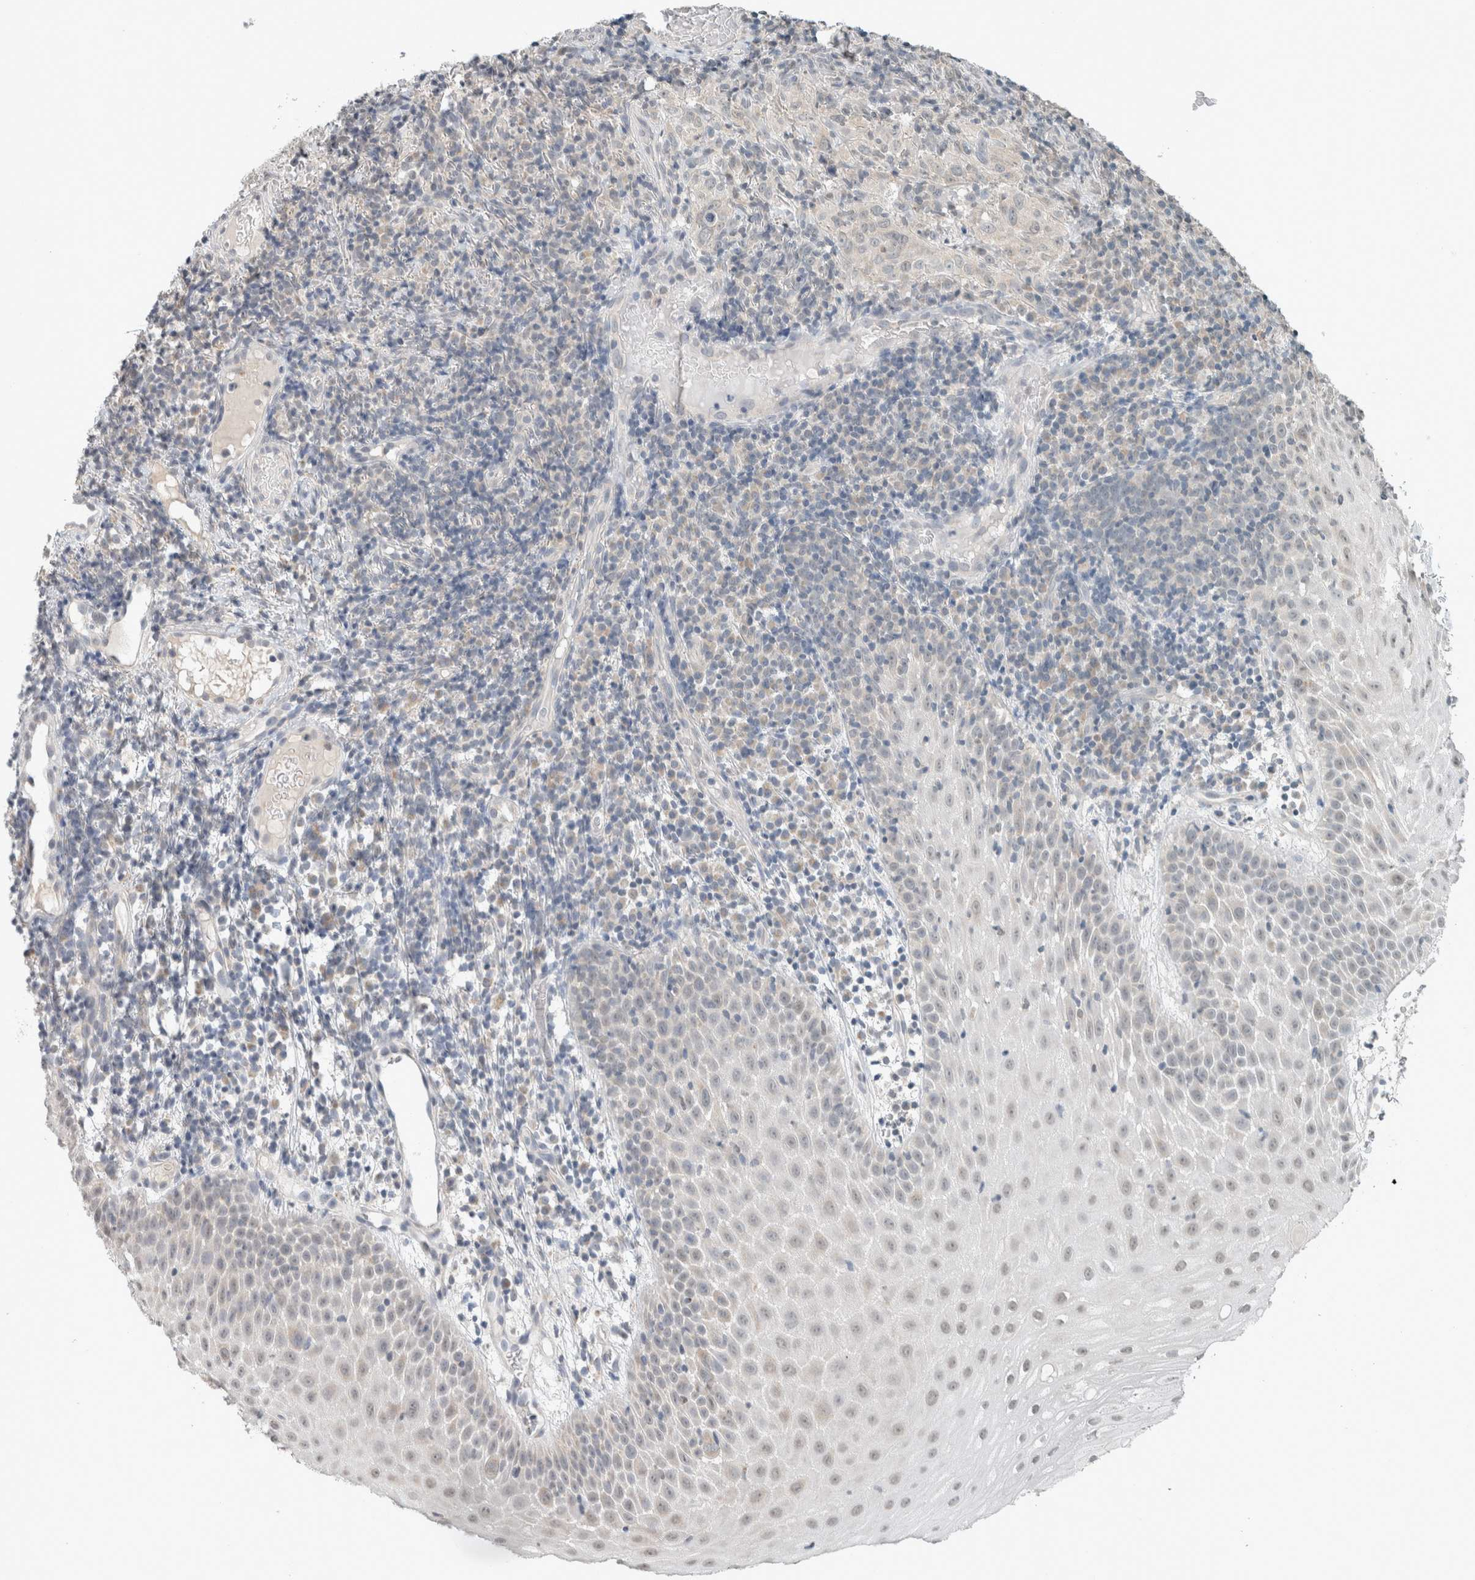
{"staining": {"intensity": "negative", "quantity": "none", "location": "none"}, "tissue": "oral mucosa", "cell_type": "Squamous epithelial cells", "image_type": "normal", "snomed": [{"axis": "morphology", "description": "Normal tissue, NOS"}, {"axis": "topography", "description": "Oral tissue"}], "caption": "Photomicrograph shows no protein expression in squamous epithelial cells of benign oral mucosa. (Immunohistochemistry, brightfield microscopy, high magnification).", "gene": "TRIT1", "patient": {"sex": "male", "age": 60}}